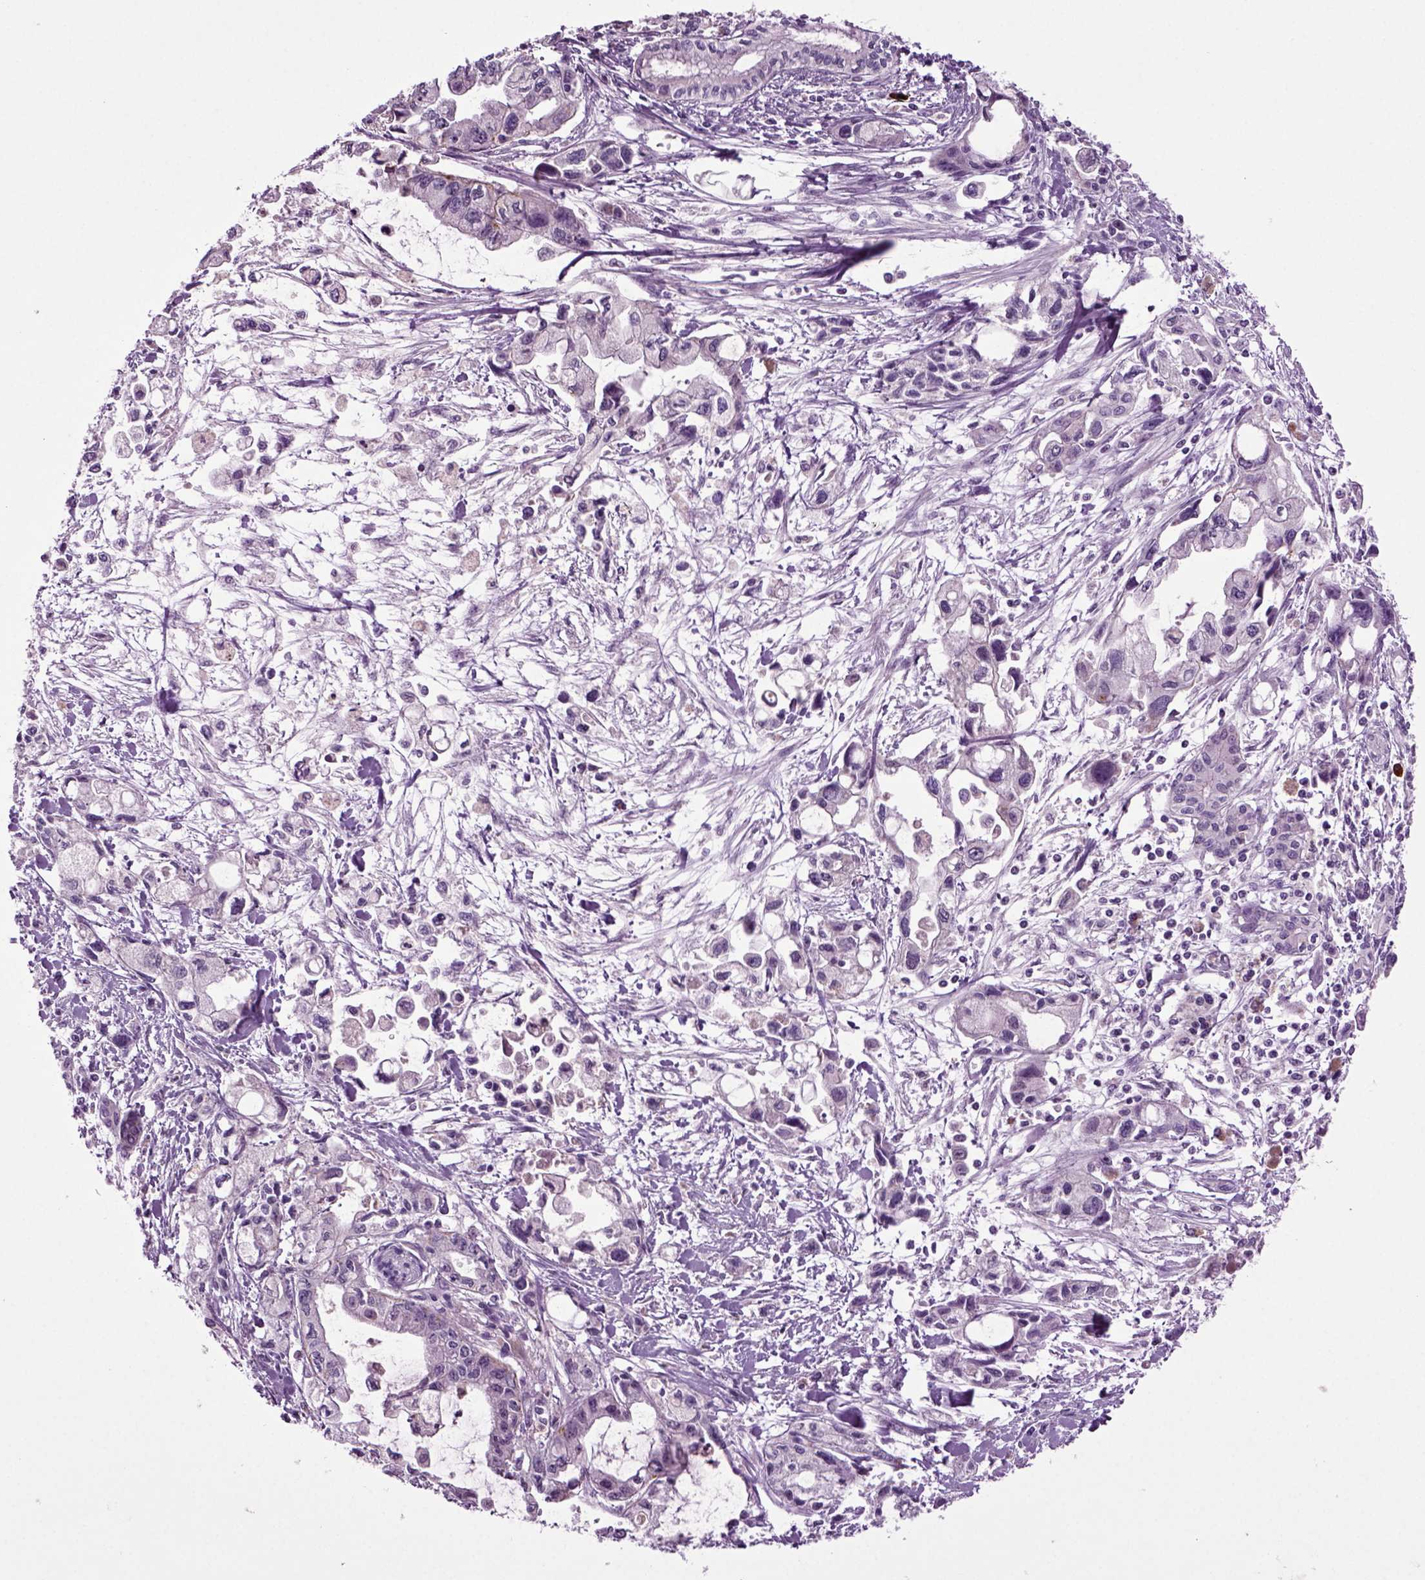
{"staining": {"intensity": "negative", "quantity": "none", "location": "none"}, "tissue": "pancreatic cancer", "cell_type": "Tumor cells", "image_type": "cancer", "snomed": [{"axis": "morphology", "description": "Adenocarcinoma, NOS"}, {"axis": "topography", "description": "Pancreas"}], "caption": "A histopathology image of human pancreatic cancer (adenocarcinoma) is negative for staining in tumor cells.", "gene": "FGF11", "patient": {"sex": "female", "age": 61}}